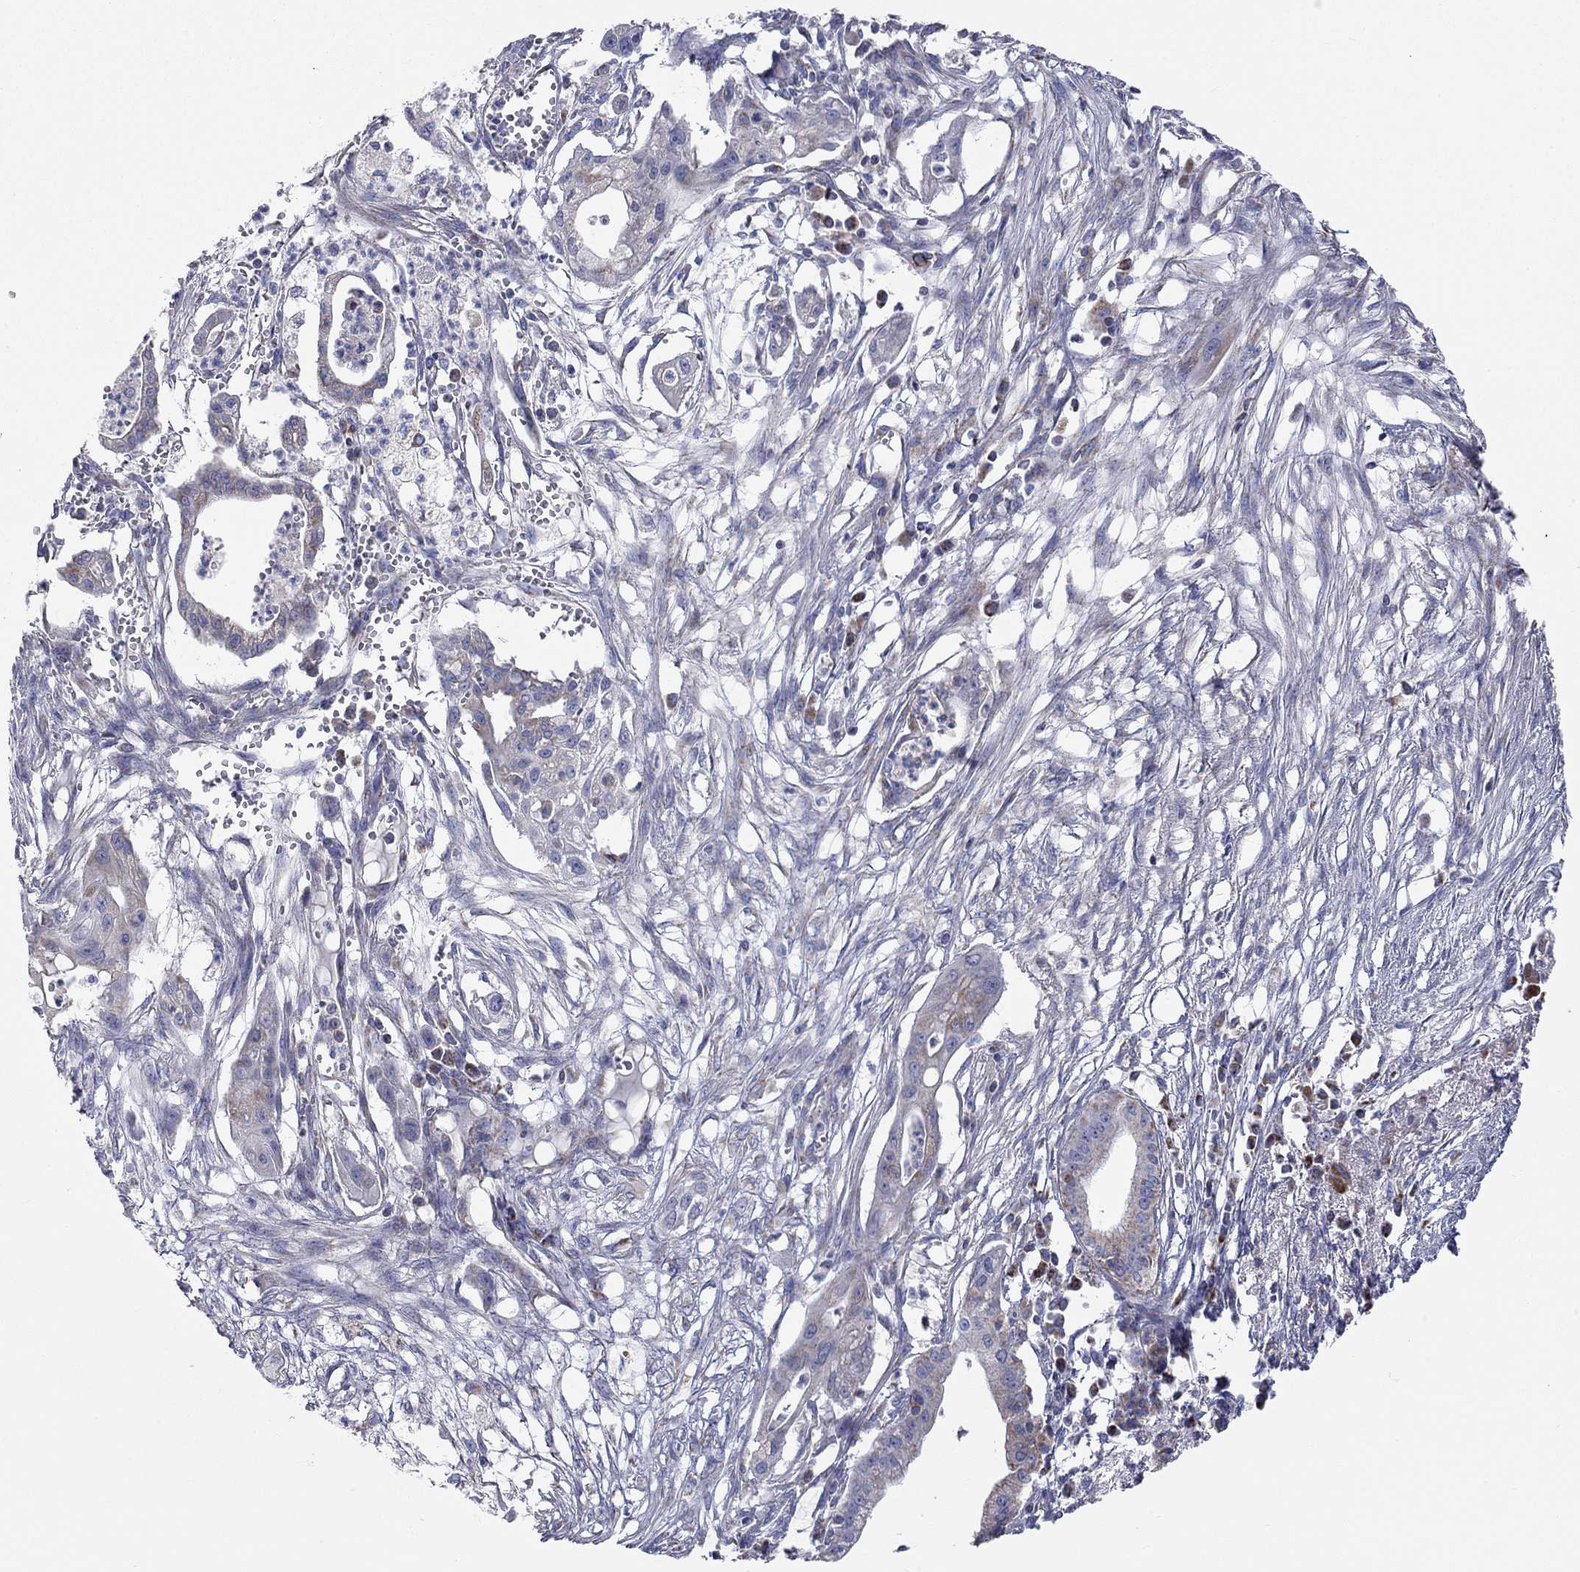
{"staining": {"intensity": "weak", "quantity": "<25%", "location": "cytoplasmic/membranous"}, "tissue": "pancreatic cancer", "cell_type": "Tumor cells", "image_type": "cancer", "snomed": [{"axis": "morphology", "description": "Normal tissue, NOS"}, {"axis": "morphology", "description": "Adenocarcinoma, NOS"}, {"axis": "topography", "description": "Pancreas"}], "caption": "The micrograph exhibits no significant staining in tumor cells of pancreatic cancer (adenocarcinoma).", "gene": "RCAN1", "patient": {"sex": "female", "age": 58}}